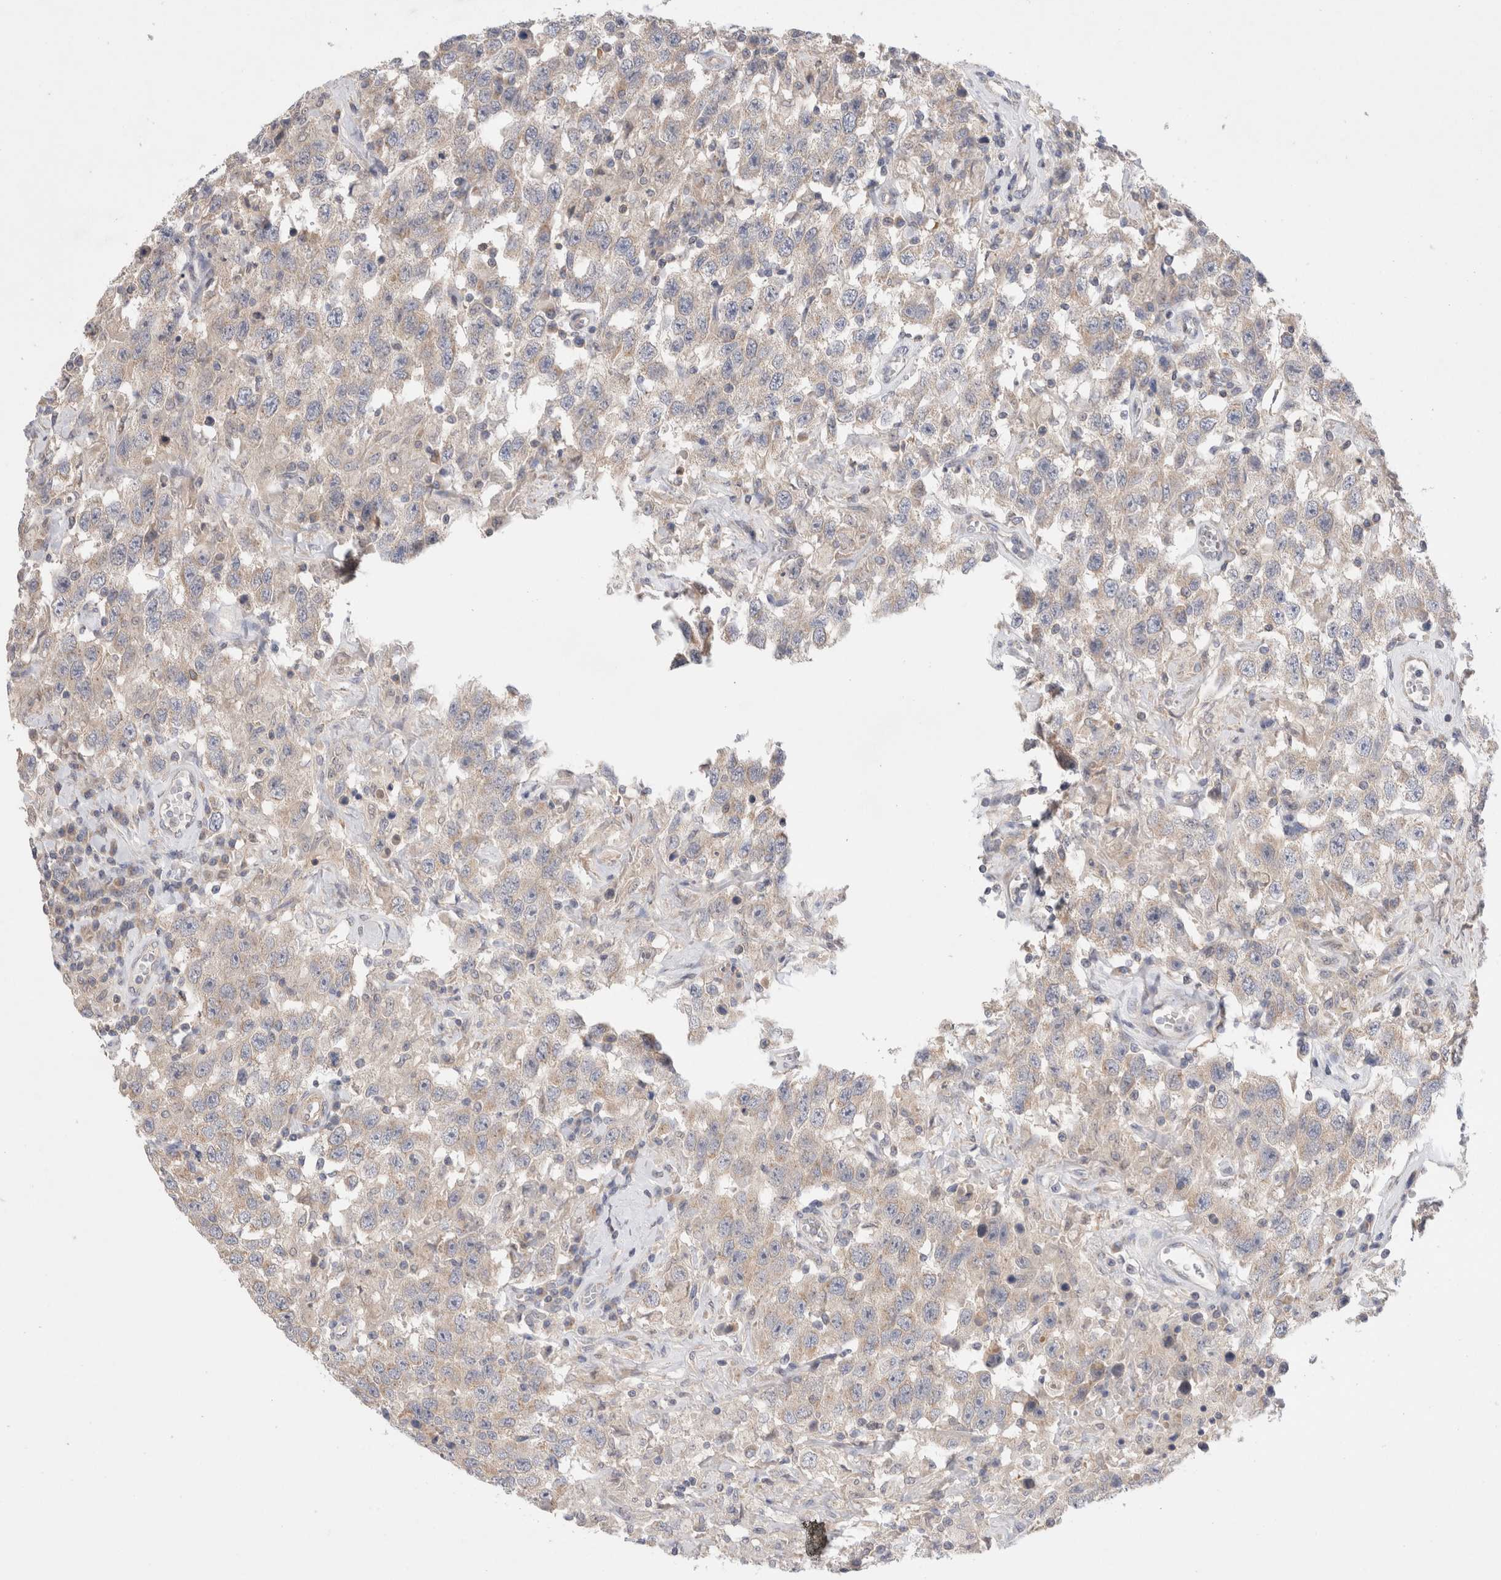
{"staining": {"intensity": "weak", "quantity": "25%-75%", "location": "cytoplasmic/membranous"}, "tissue": "testis cancer", "cell_type": "Tumor cells", "image_type": "cancer", "snomed": [{"axis": "morphology", "description": "Seminoma, NOS"}, {"axis": "topography", "description": "Testis"}], "caption": "Tumor cells reveal low levels of weak cytoplasmic/membranous expression in about 25%-75% of cells in human testis cancer (seminoma).", "gene": "IFT74", "patient": {"sex": "male", "age": 41}}